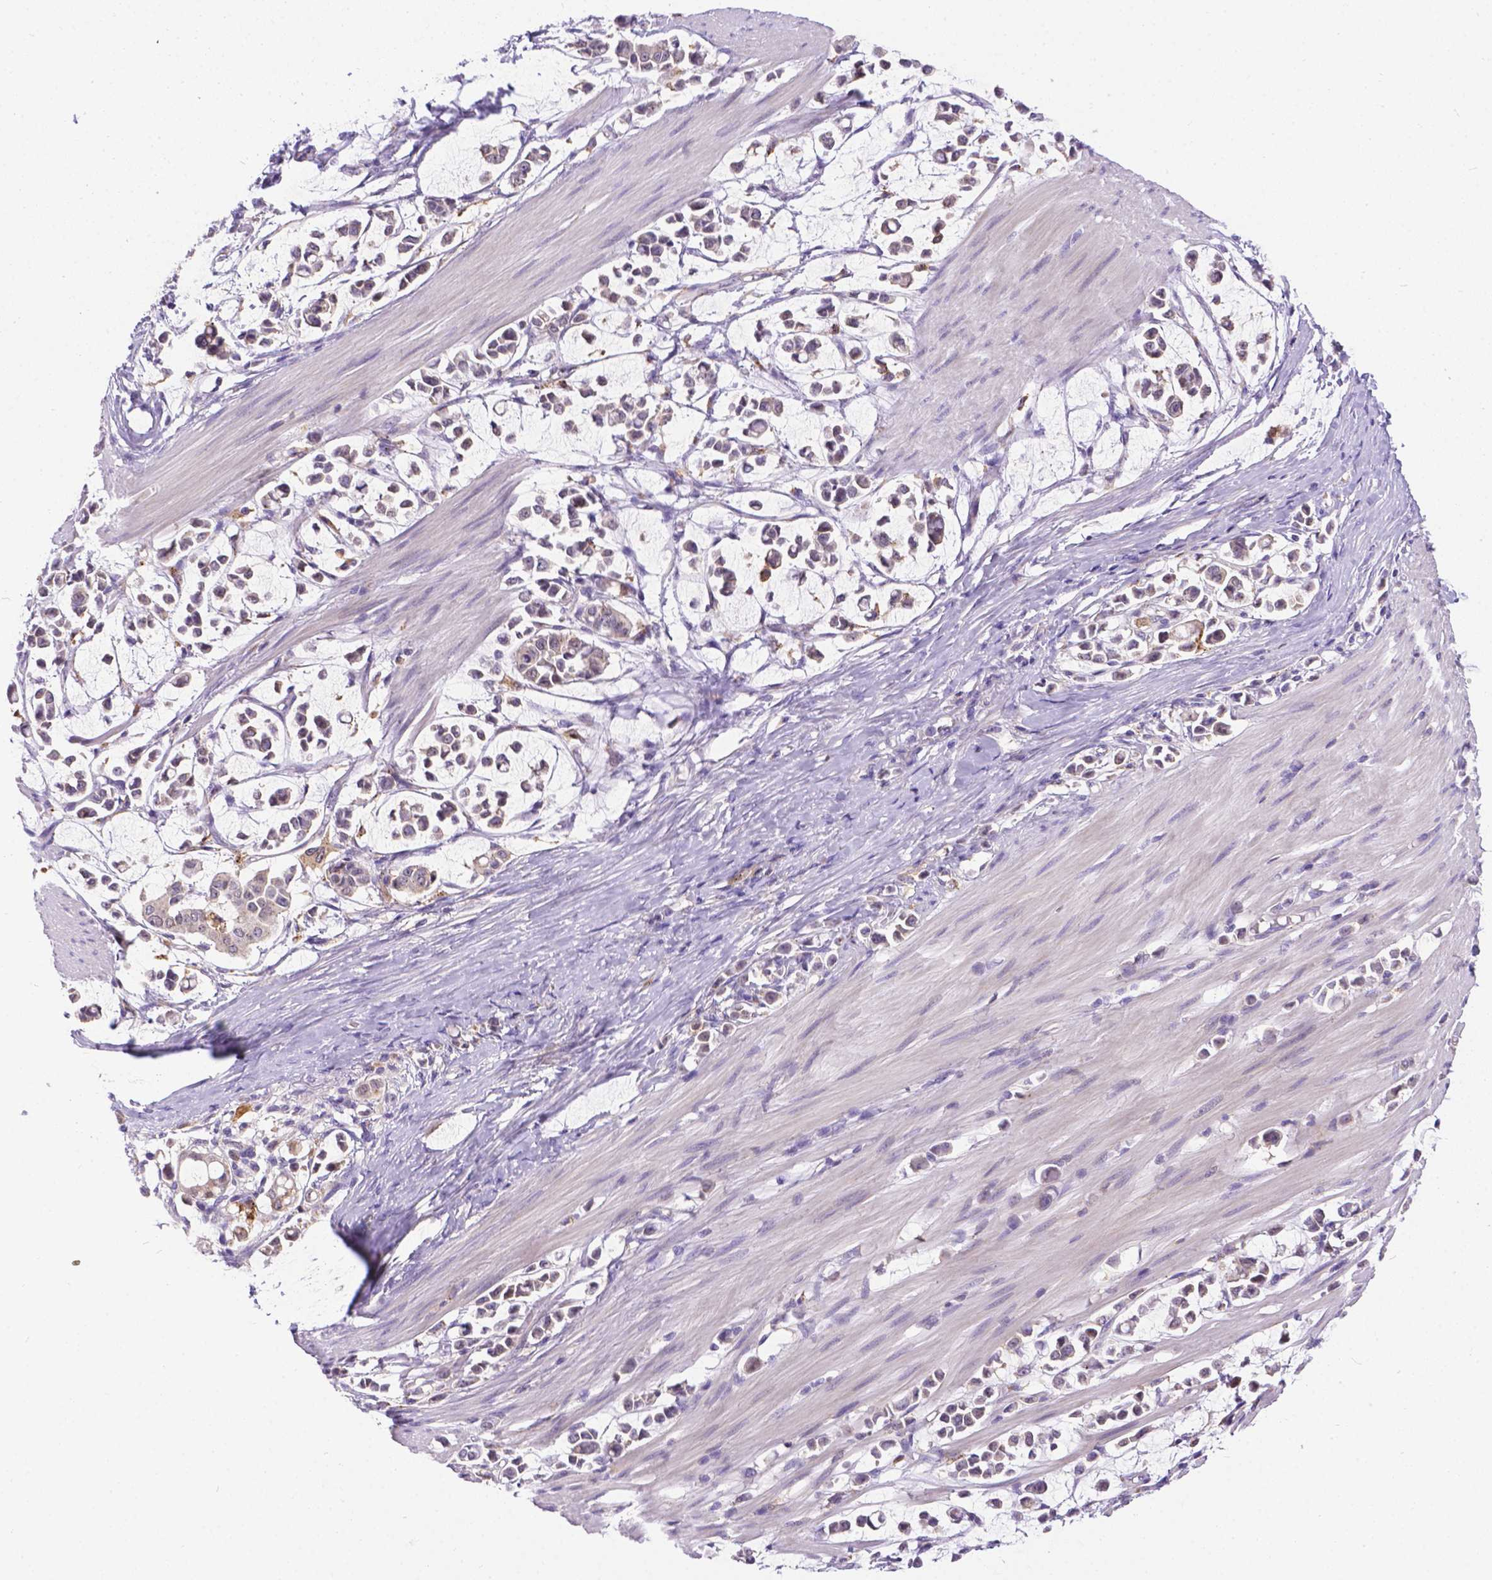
{"staining": {"intensity": "negative", "quantity": "none", "location": "none"}, "tissue": "stomach cancer", "cell_type": "Tumor cells", "image_type": "cancer", "snomed": [{"axis": "morphology", "description": "Adenocarcinoma, NOS"}, {"axis": "topography", "description": "Stomach"}], "caption": "High magnification brightfield microscopy of stomach cancer stained with DAB (brown) and counterstained with hematoxylin (blue): tumor cells show no significant positivity.", "gene": "TM4SF18", "patient": {"sex": "male", "age": 82}}